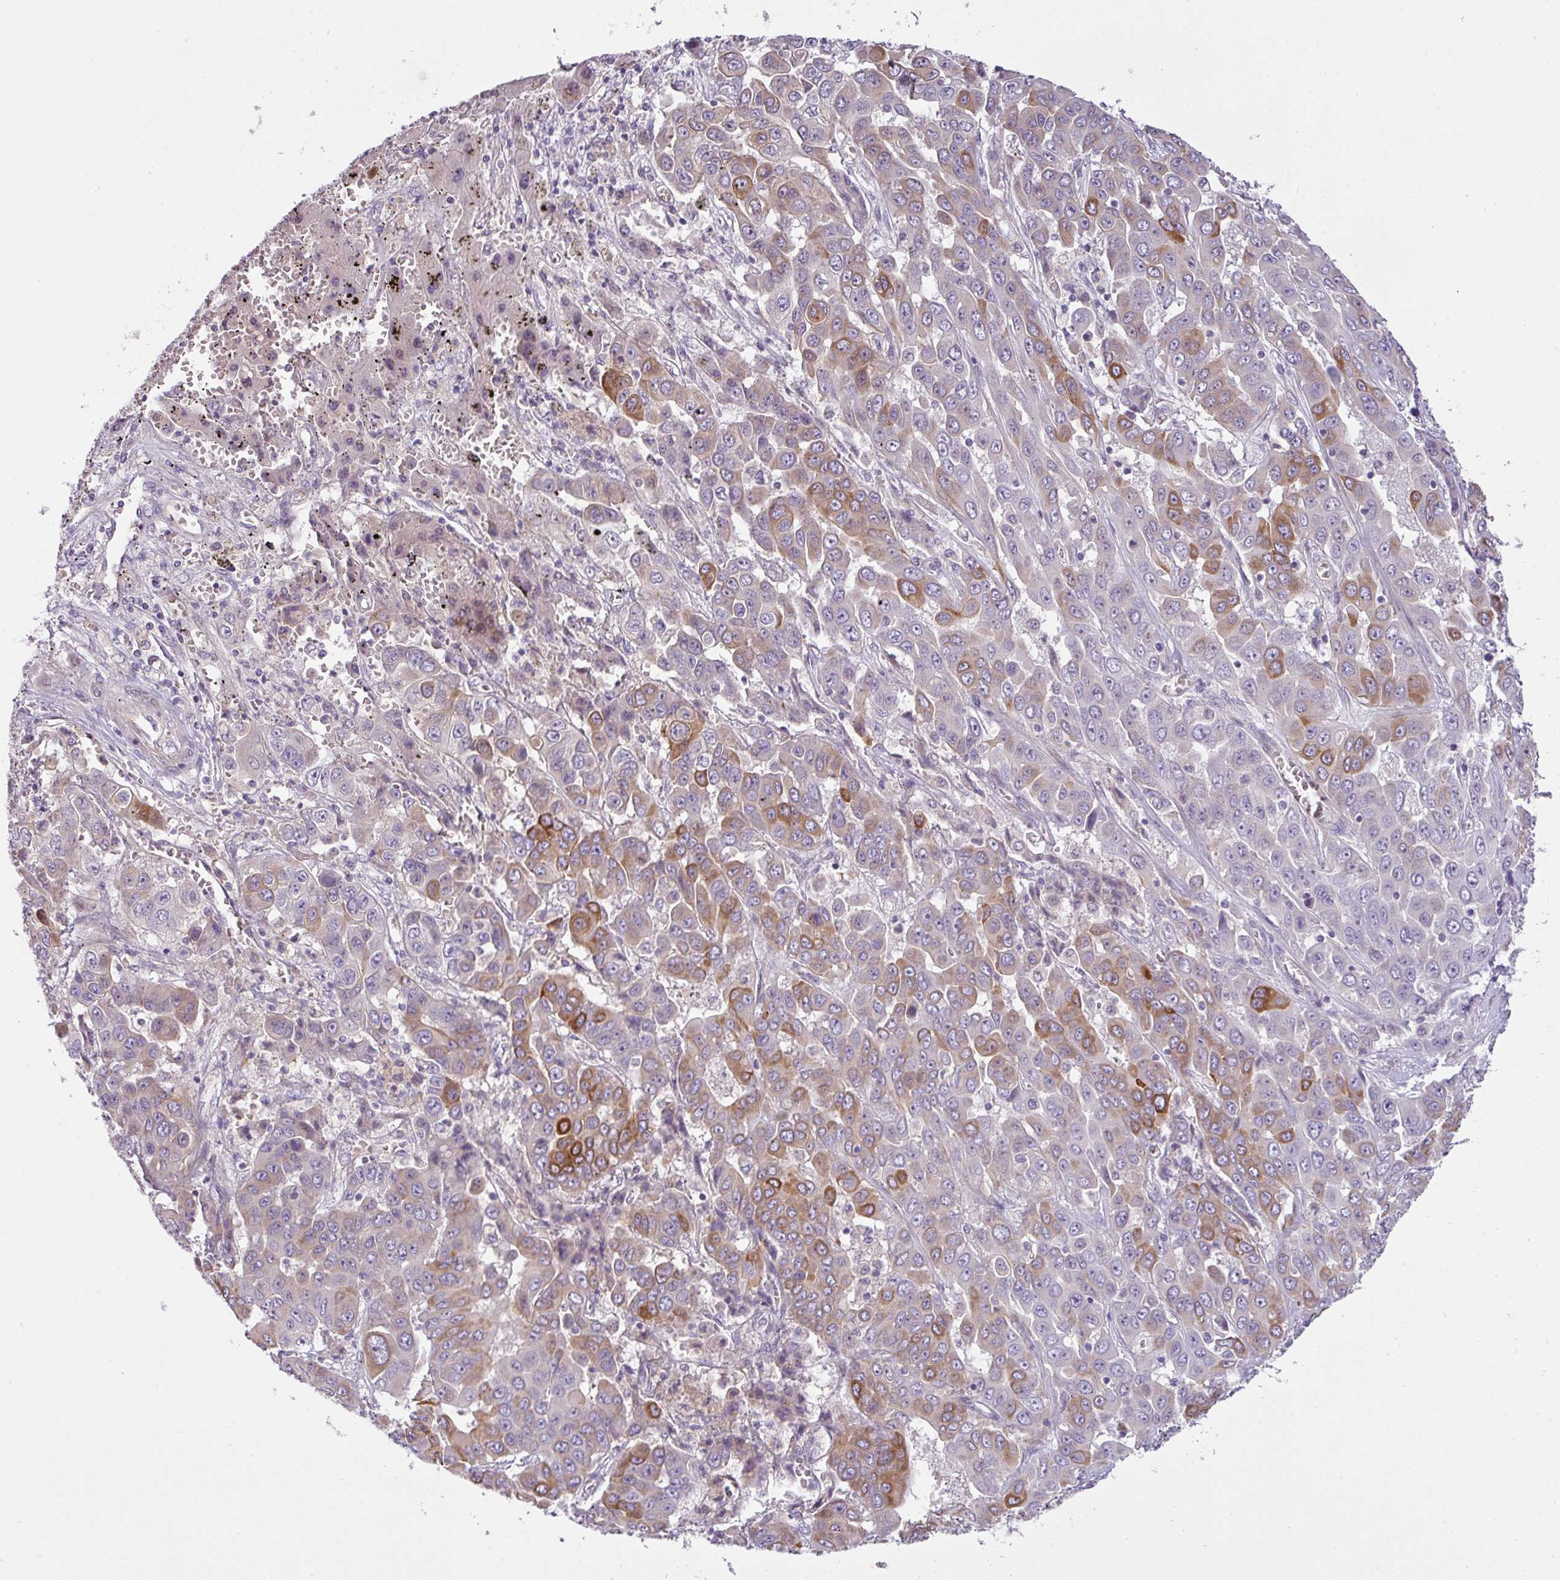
{"staining": {"intensity": "moderate", "quantity": "25%-75%", "location": "cytoplasmic/membranous"}, "tissue": "liver cancer", "cell_type": "Tumor cells", "image_type": "cancer", "snomed": [{"axis": "morphology", "description": "Cholangiocarcinoma"}, {"axis": "topography", "description": "Liver"}], "caption": "Brown immunohistochemical staining in liver cancer (cholangiocarcinoma) demonstrates moderate cytoplasmic/membranous staining in about 25%-75% of tumor cells.", "gene": "PIK3R5", "patient": {"sex": "female", "age": 52}}